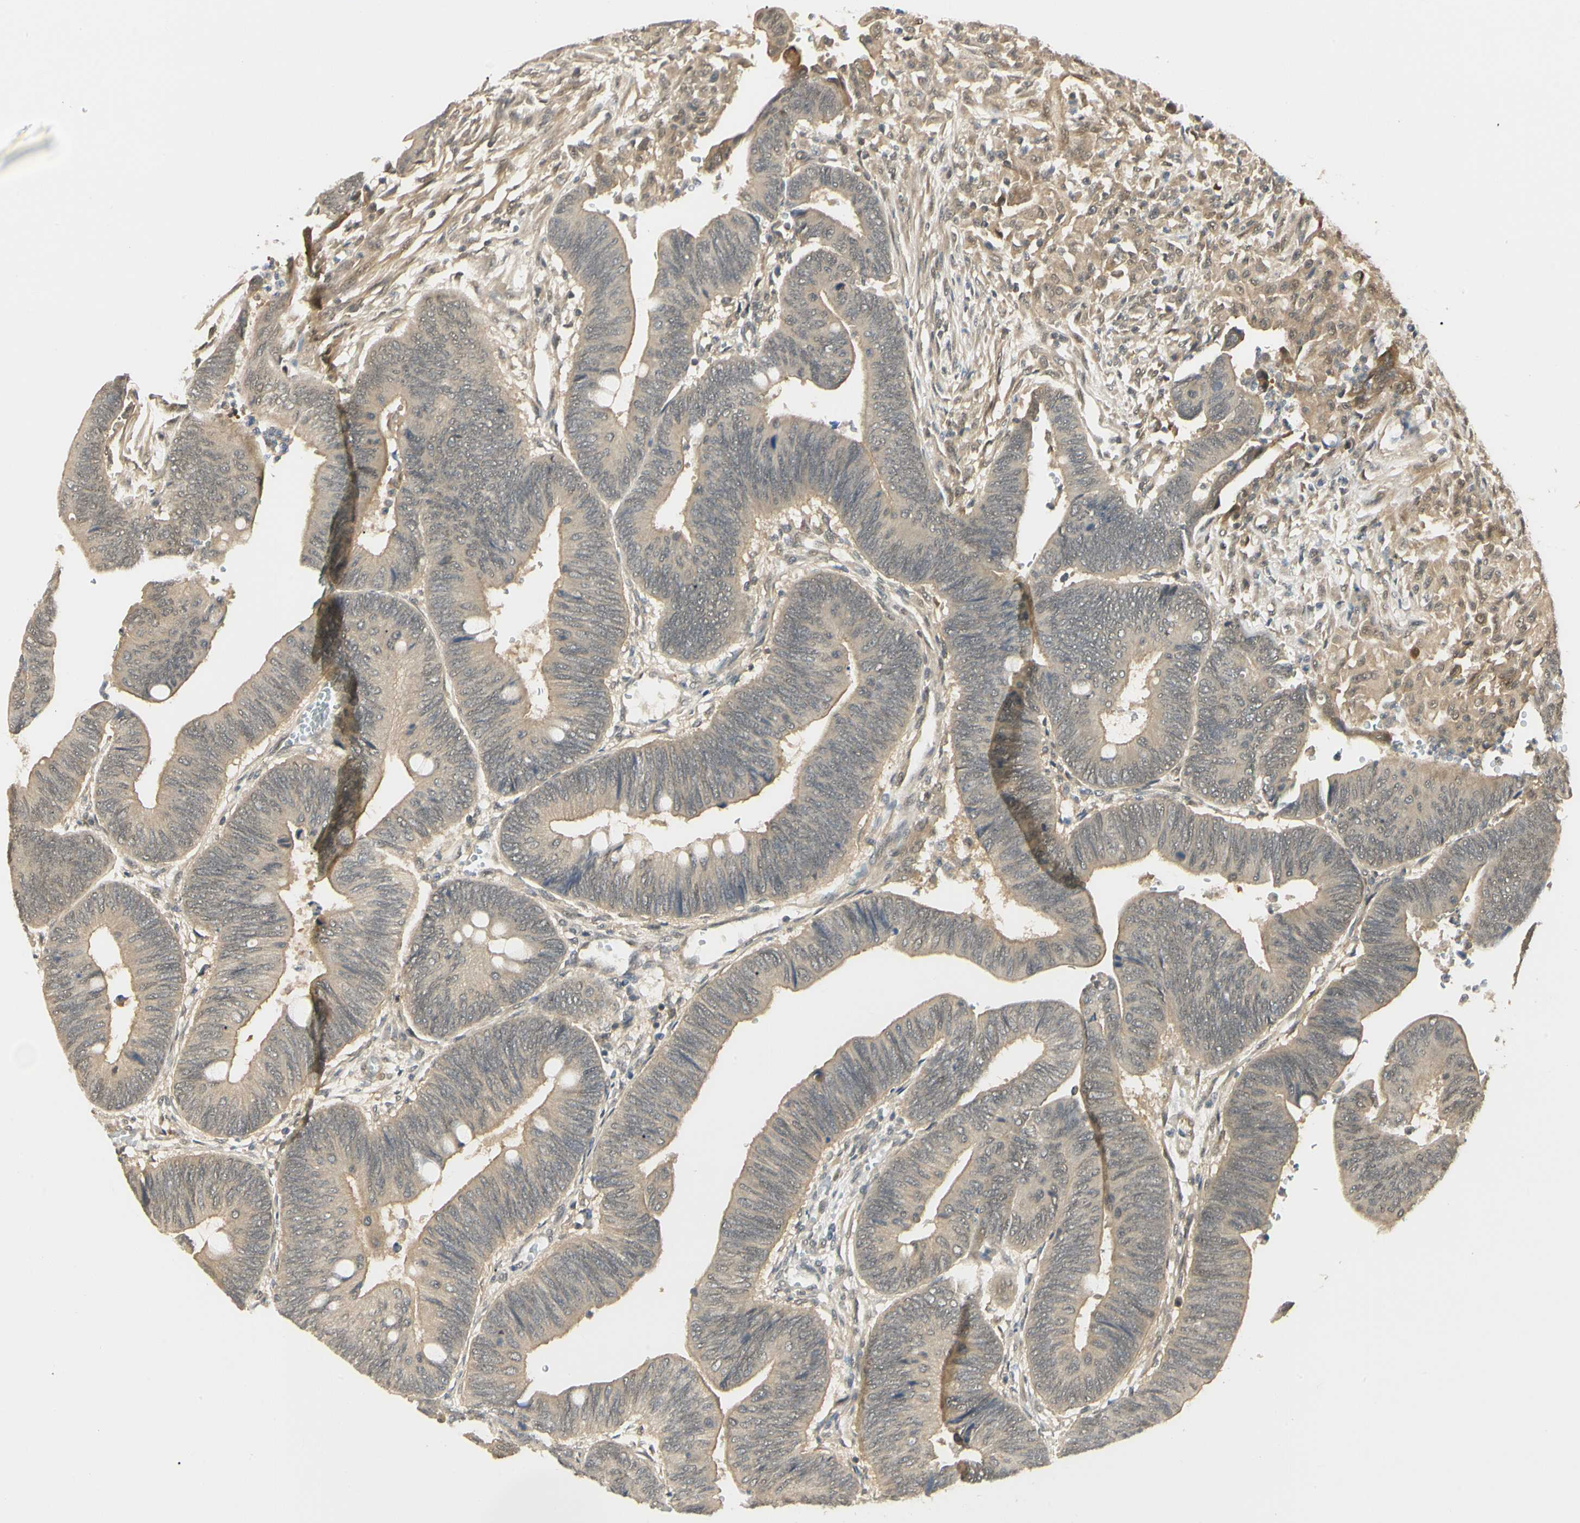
{"staining": {"intensity": "weak", "quantity": "25%-75%", "location": "cytoplasmic/membranous"}, "tissue": "colorectal cancer", "cell_type": "Tumor cells", "image_type": "cancer", "snomed": [{"axis": "morphology", "description": "Normal tissue, NOS"}, {"axis": "morphology", "description": "Adenocarcinoma, NOS"}, {"axis": "topography", "description": "Rectum"}, {"axis": "topography", "description": "Peripheral nerve tissue"}], "caption": "DAB immunohistochemical staining of colorectal cancer (adenocarcinoma) demonstrates weak cytoplasmic/membranous protein positivity in approximately 25%-75% of tumor cells.", "gene": "UBE2Z", "patient": {"sex": "male", "age": 92}}